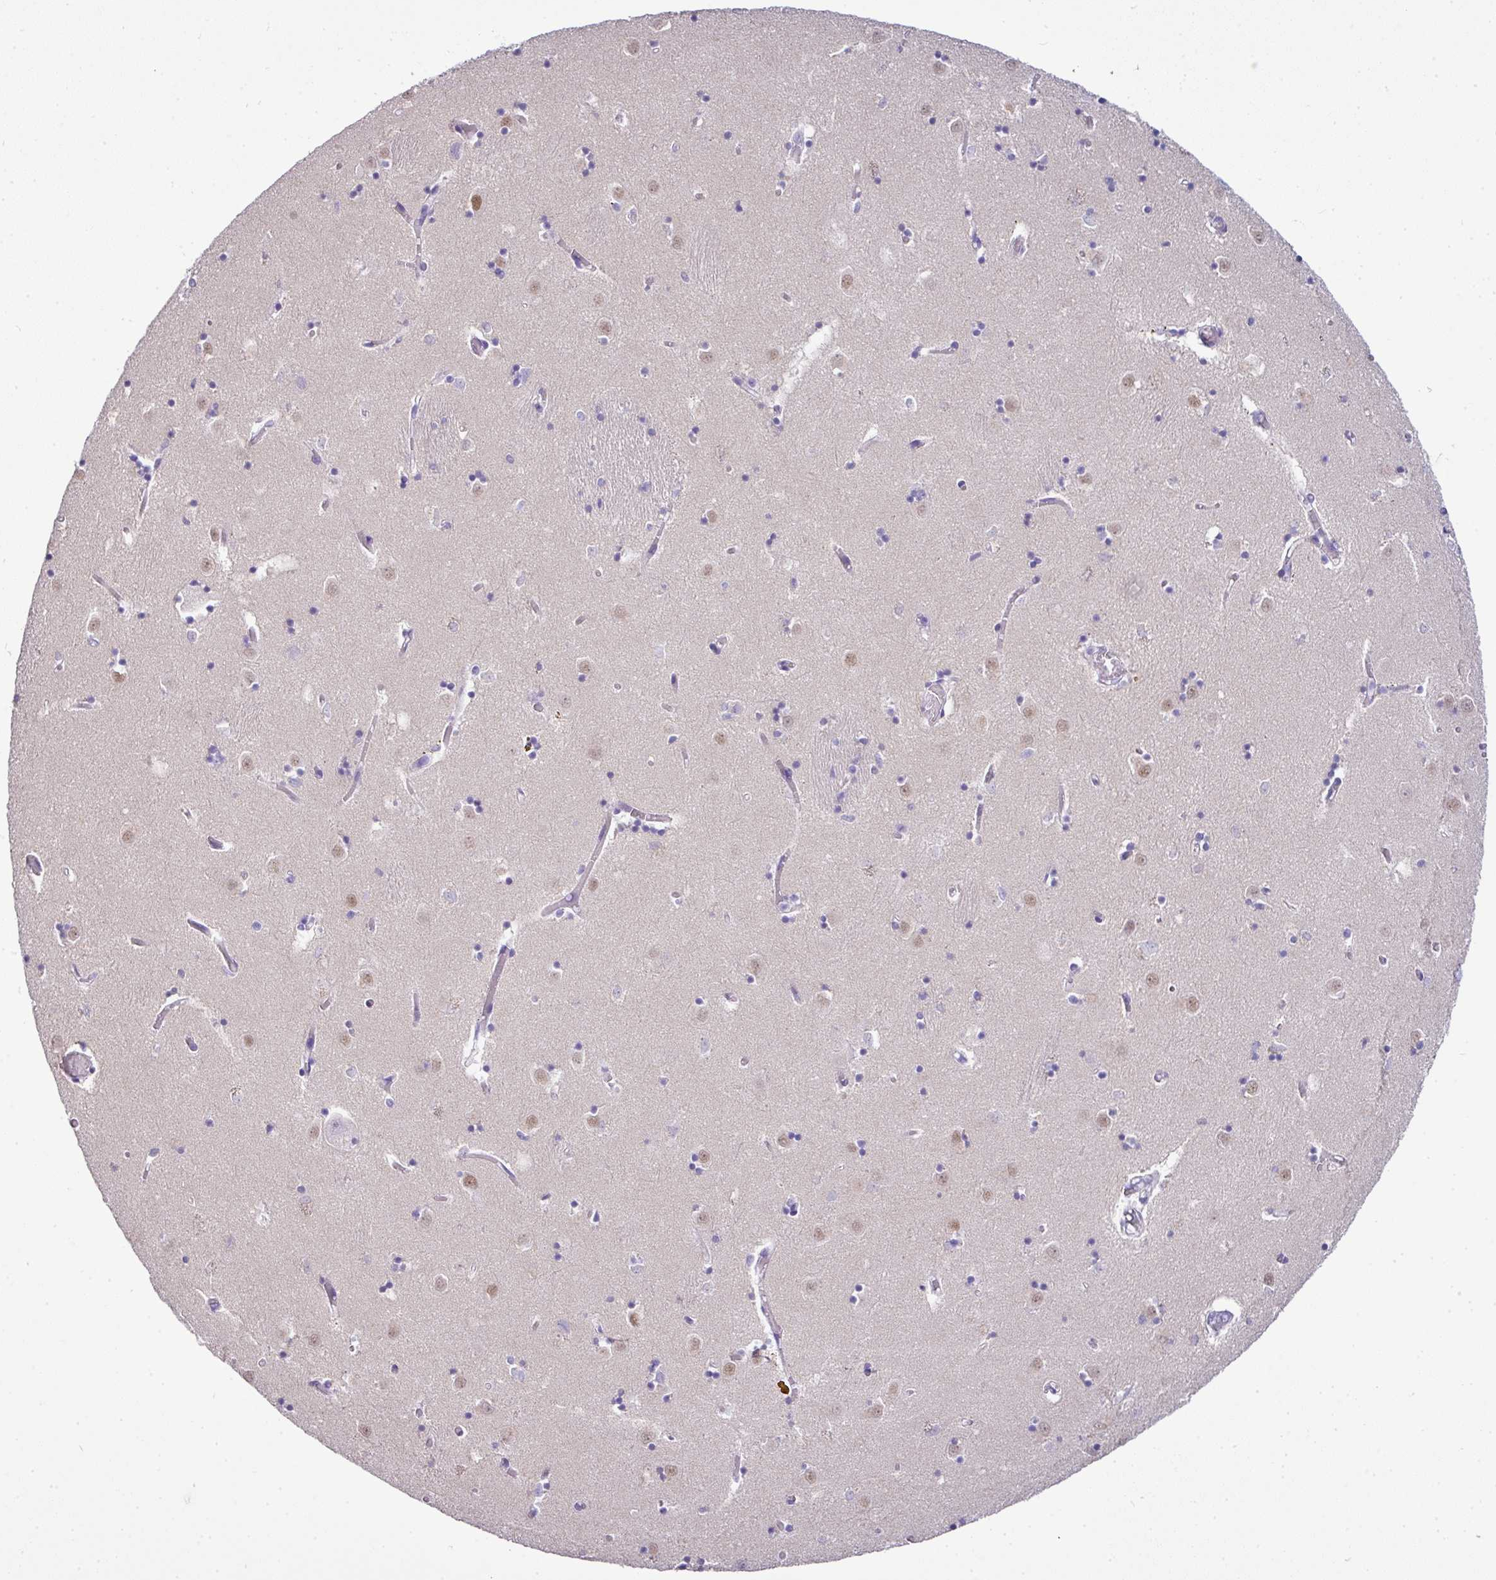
{"staining": {"intensity": "negative", "quantity": "none", "location": "none"}, "tissue": "caudate", "cell_type": "Glial cells", "image_type": "normal", "snomed": [{"axis": "morphology", "description": "Normal tissue, NOS"}, {"axis": "topography", "description": "Lateral ventricle wall"}], "caption": "High power microscopy histopathology image of an immunohistochemistry photomicrograph of unremarkable caudate, revealing no significant positivity in glial cells.", "gene": "BCL11A", "patient": {"sex": "male", "age": 70}}